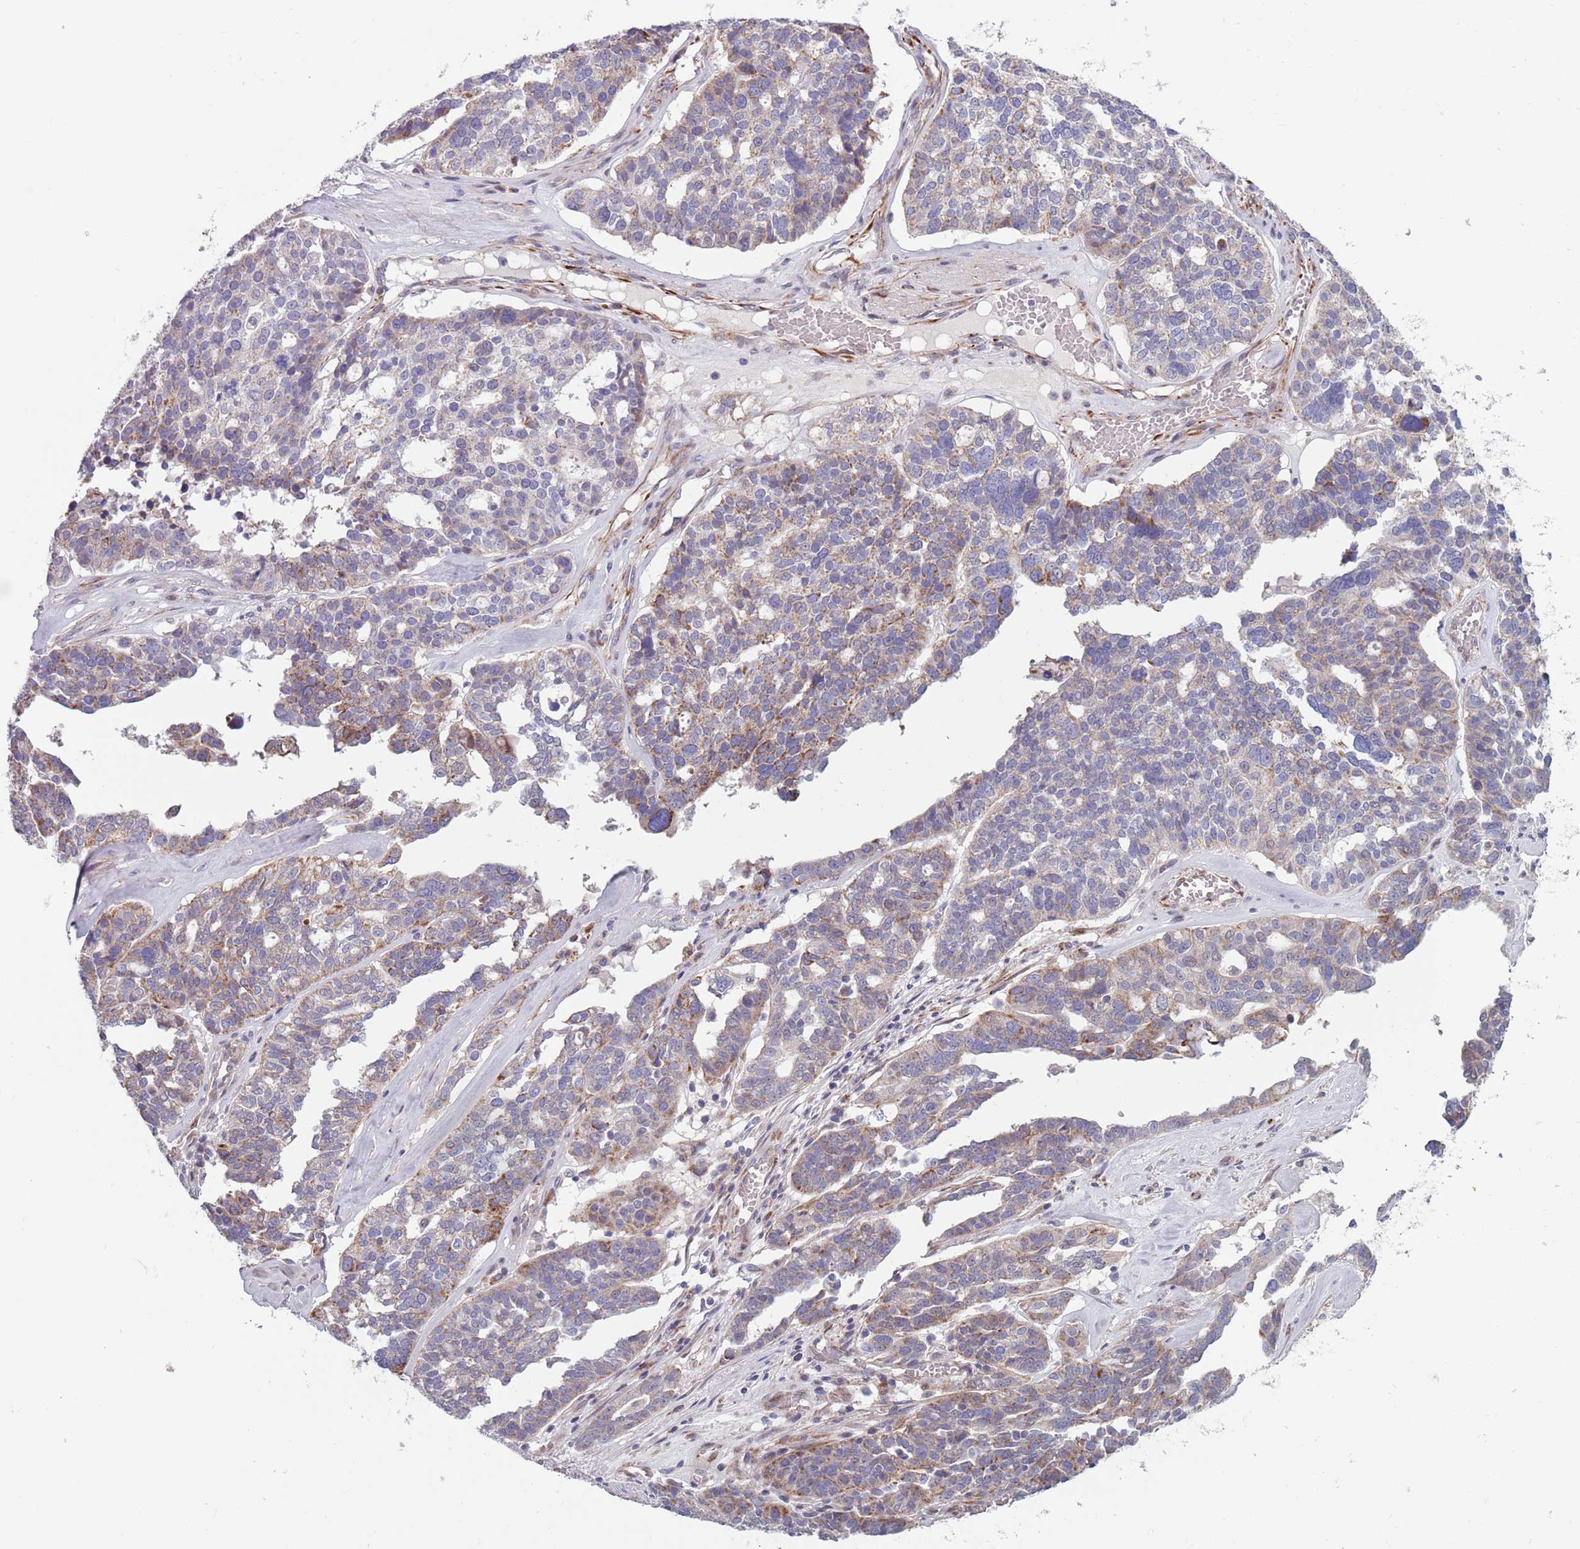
{"staining": {"intensity": "weak", "quantity": "25%-75%", "location": "cytoplasmic/membranous"}, "tissue": "ovarian cancer", "cell_type": "Tumor cells", "image_type": "cancer", "snomed": [{"axis": "morphology", "description": "Cystadenocarcinoma, serous, NOS"}, {"axis": "topography", "description": "Ovary"}], "caption": "This is an image of immunohistochemistry staining of ovarian serous cystadenocarcinoma, which shows weak positivity in the cytoplasmic/membranous of tumor cells.", "gene": "TYW1", "patient": {"sex": "female", "age": 59}}